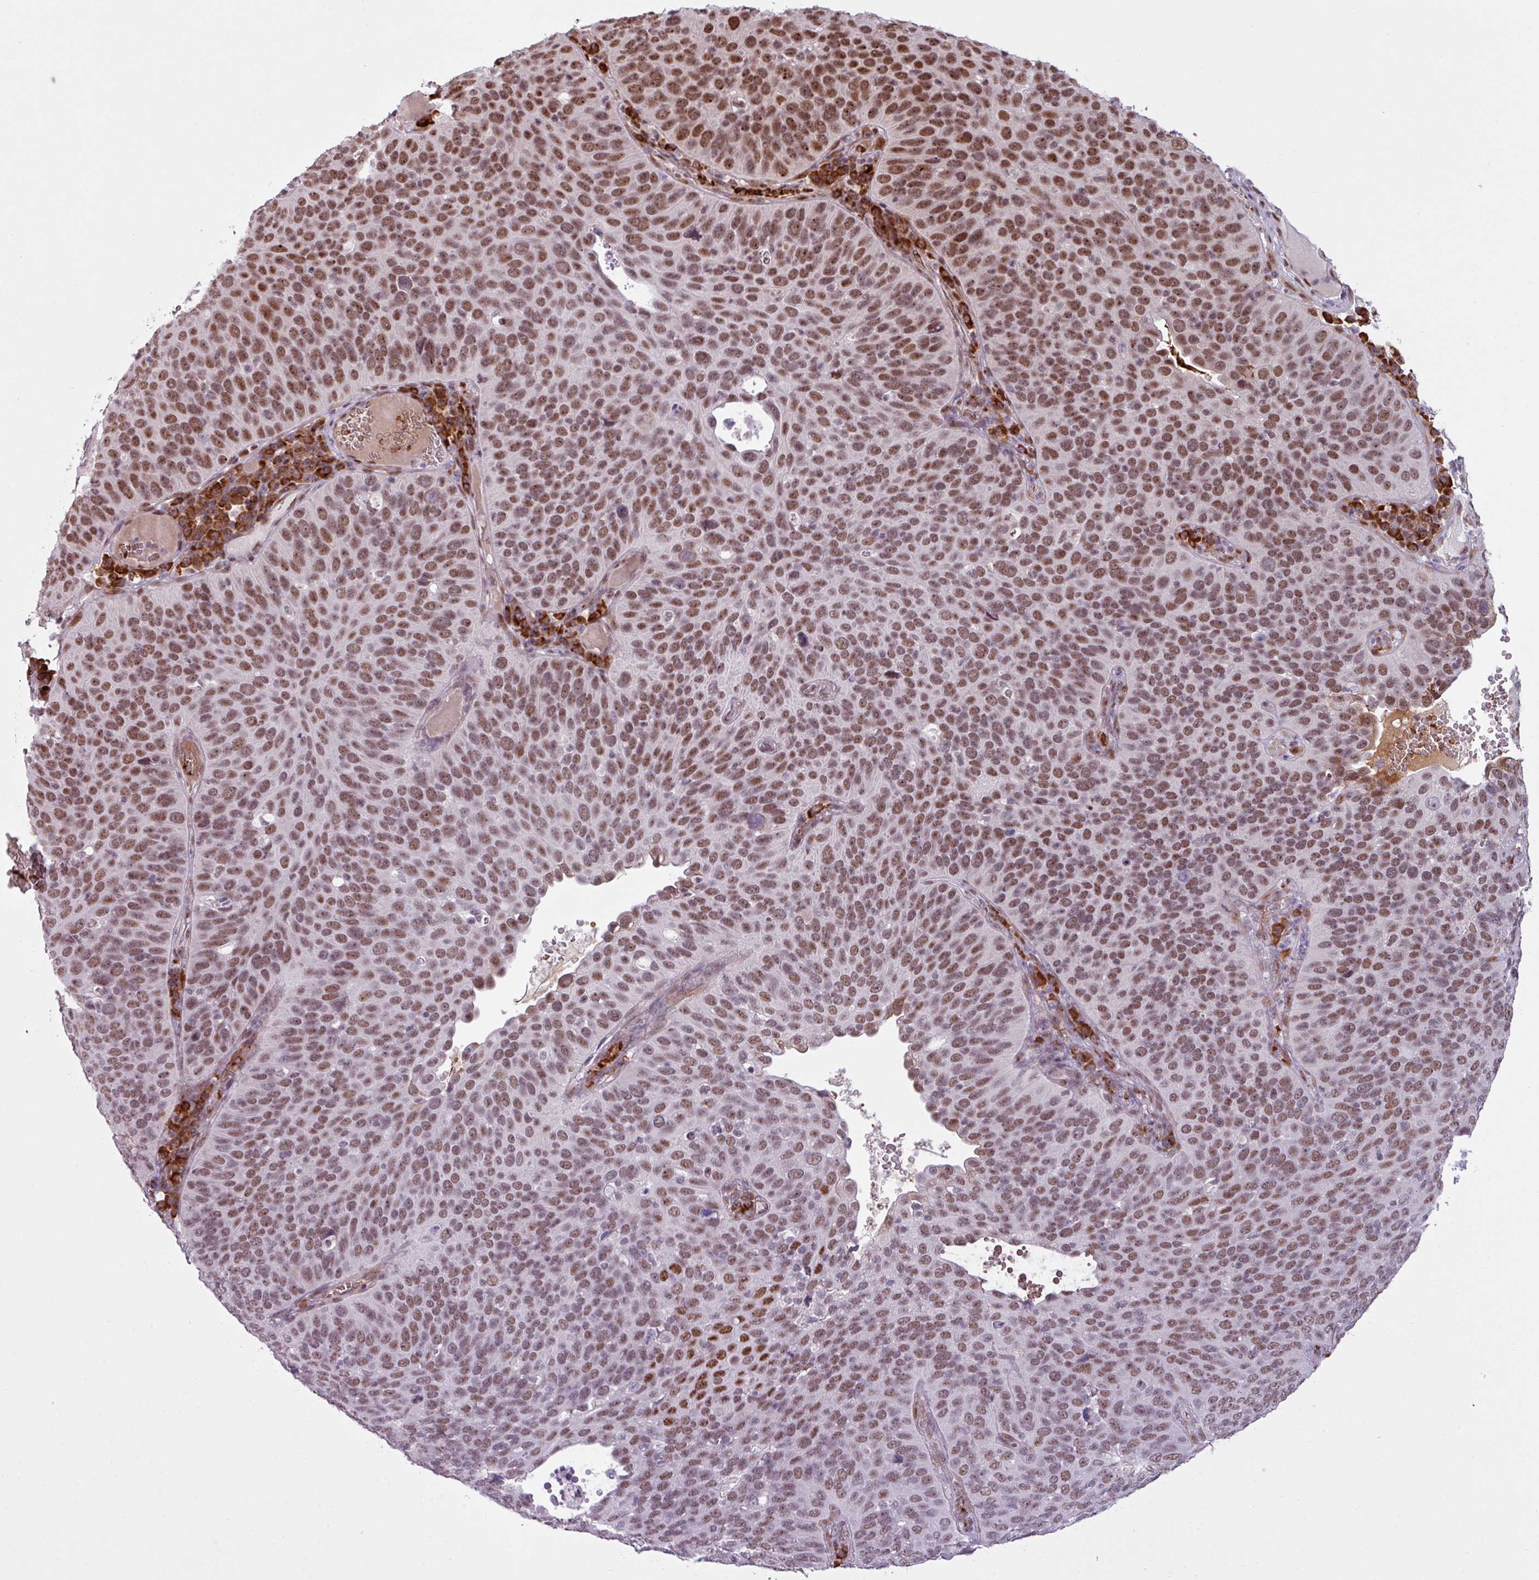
{"staining": {"intensity": "moderate", "quantity": ">75%", "location": "nuclear"}, "tissue": "cervical cancer", "cell_type": "Tumor cells", "image_type": "cancer", "snomed": [{"axis": "morphology", "description": "Squamous cell carcinoma, NOS"}, {"axis": "topography", "description": "Cervix"}], "caption": "Immunohistochemical staining of cervical cancer shows medium levels of moderate nuclear protein positivity in about >75% of tumor cells. The staining is performed using DAB brown chromogen to label protein expression. The nuclei are counter-stained blue using hematoxylin.", "gene": "PRDM5", "patient": {"sex": "female", "age": 36}}